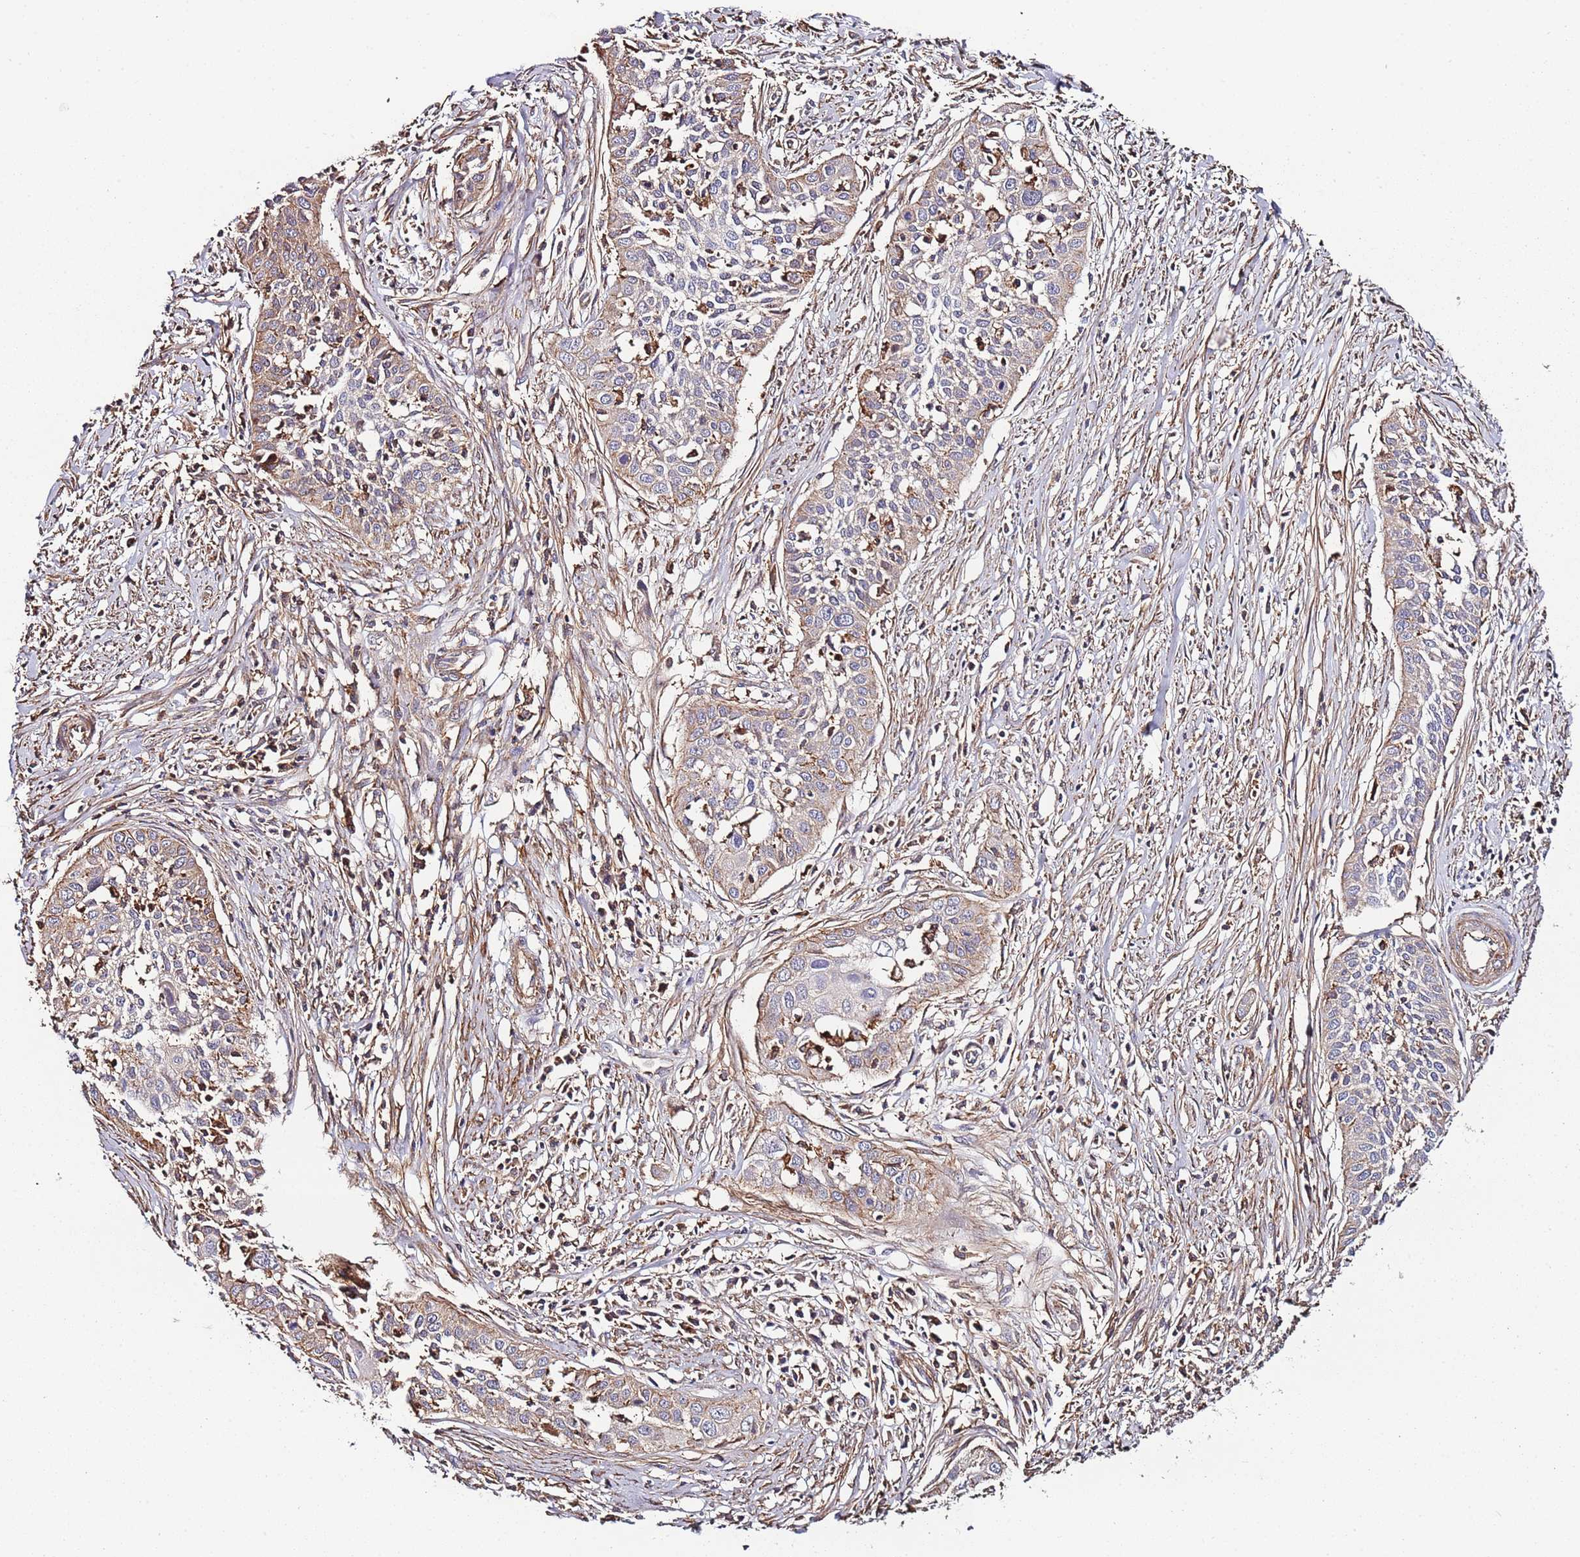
{"staining": {"intensity": "weak", "quantity": "25%-75%", "location": "cytoplasmic/membranous"}, "tissue": "cervical cancer", "cell_type": "Tumor cells", "image_type": "cancer", "snomed": [{"axis": "morphology", "description": "Squamous cell carcinoma, NOS"}, {"axis": "topography", "description": "Cervix"}], "caption": "High-power microscopy captured an immunohistochemistry histopathology image of cervical cancer (squamous cell carcinoma), revealing weak cytoplasmic/membranous positivity in about 25%-75% of tumor cells.", "gene": "CYP2U1", "patient": {"sex": "female", "age": 34}}